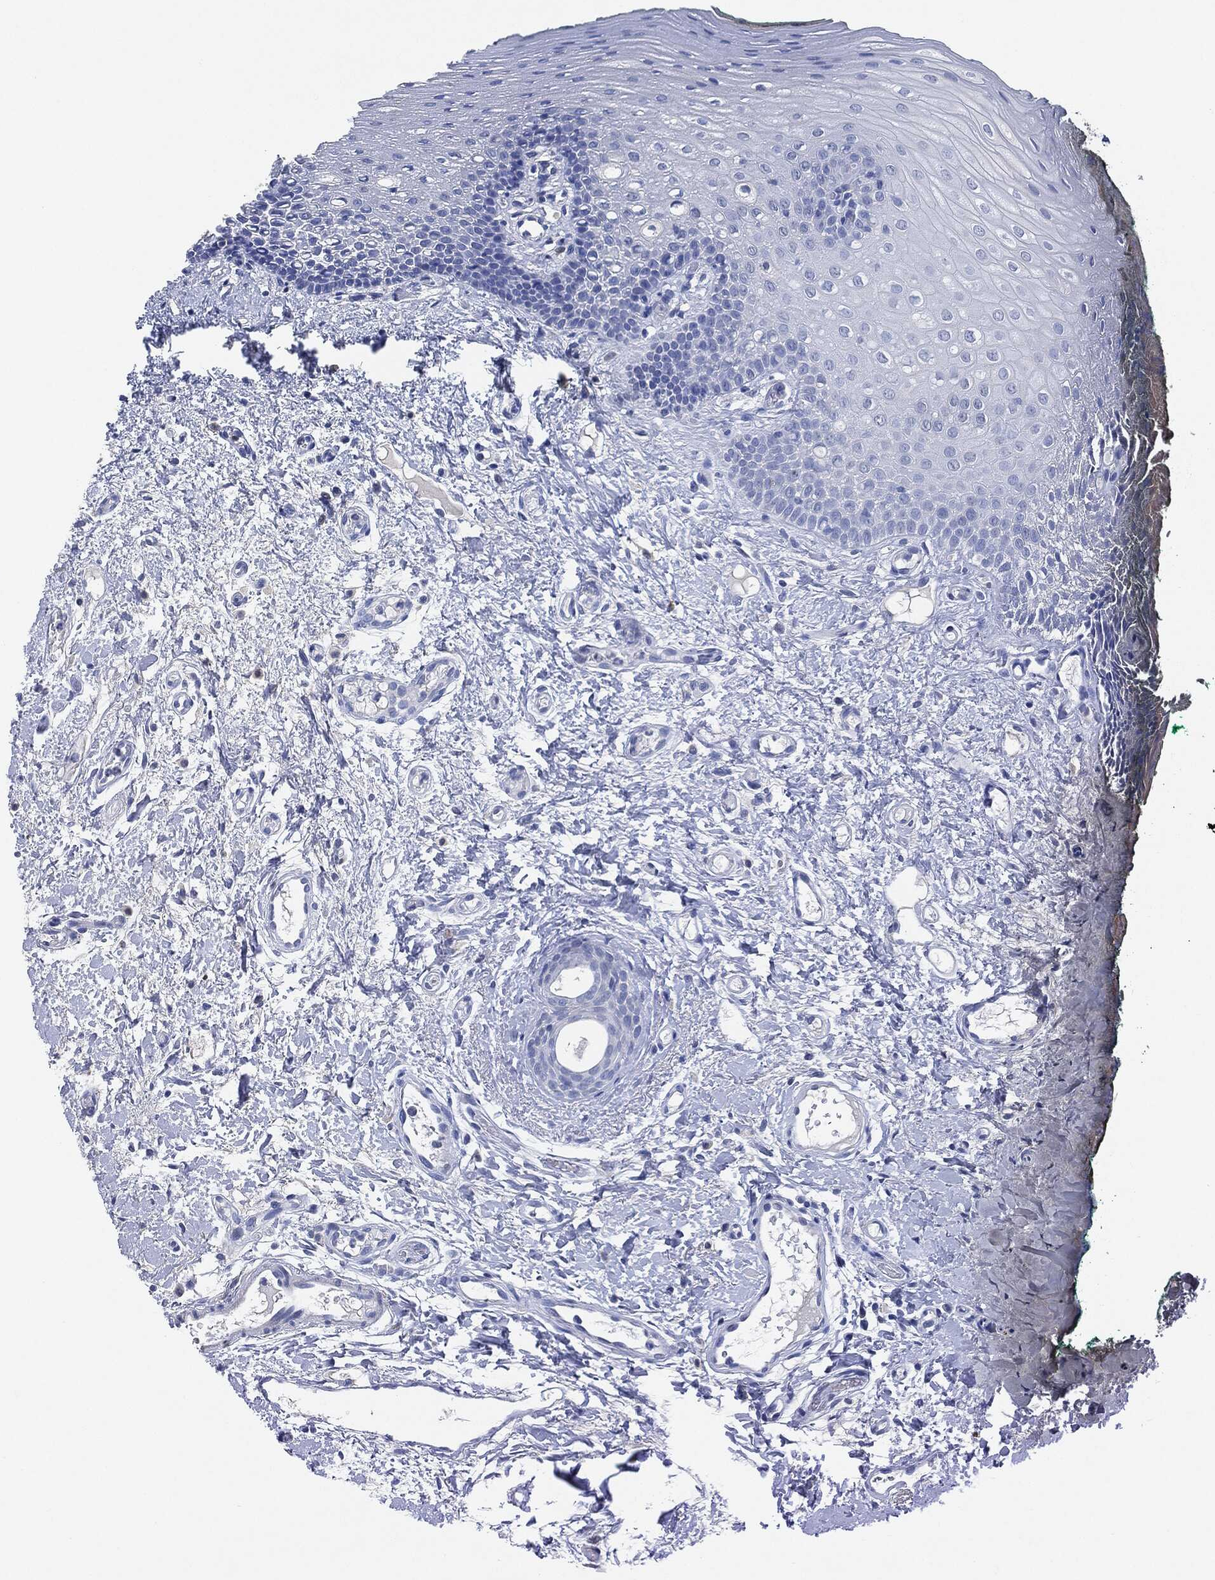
{"staining": {"intensity": "negative", "quantity": "none", "location": "none"}, "tissue": "oral mucosa", "cell_type": "Squamous epithelial cells", "image_type": "normal", "snomed": [{"axis": "morphology", "description": "Normal tissue, NOS"}, {"axis": "topography", "description": "Oral tissue"}], "caption": "Squamous epithelial cells show no significant expression in normal oral mucosa.", "gene": "NTRK1", "patient": {"sex": "female", "age": 83}}